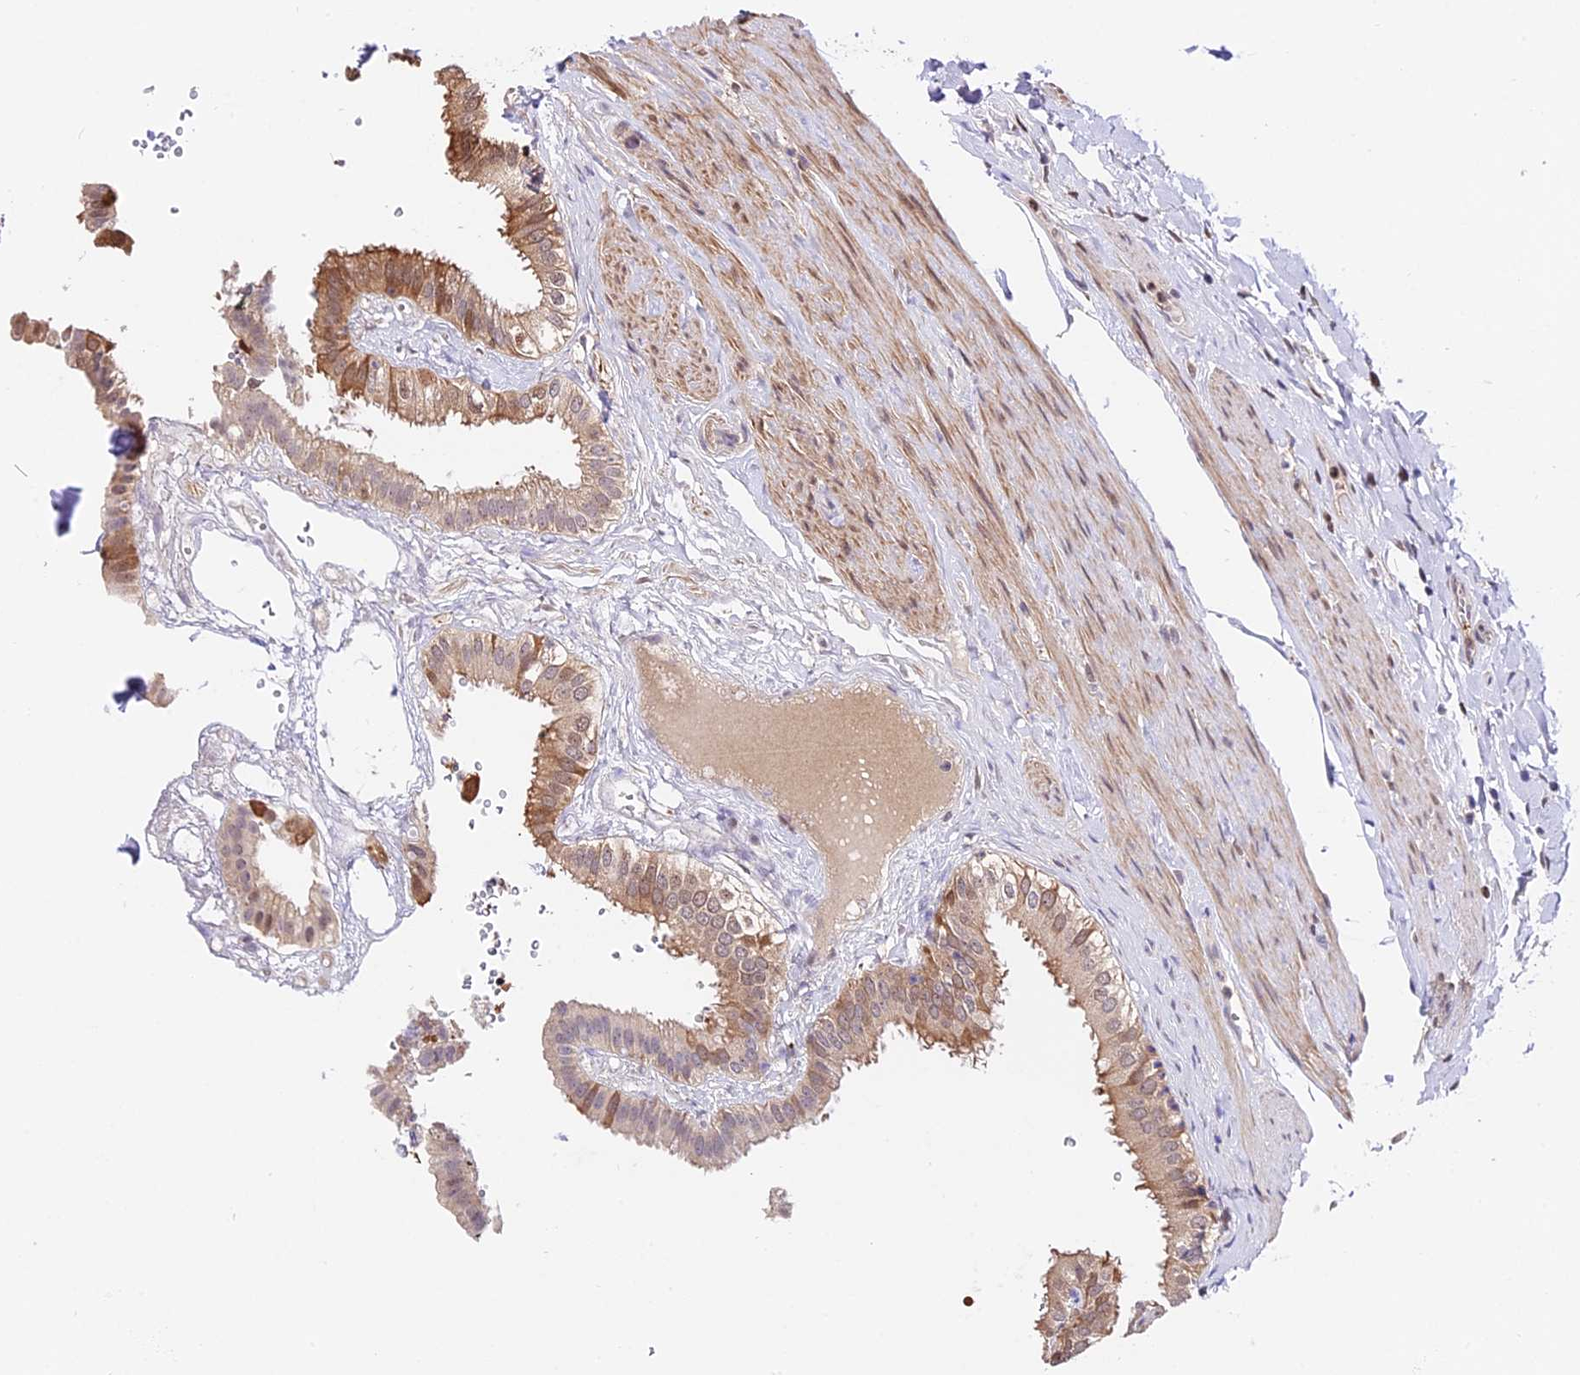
{"staining": {"intensity": "moderate", "quantity": ">75%", "location": "cytoplasmic/membranous,nuclear"}, "tissue": "gallbladder", "cell_type": "Glandular cells", "image_type": "normal", "snomed": [{"axis": "morphology", "description": "Normal tissue, NOS"}, {"axis": "topography", "description": "Gallbladder"}], "caption": "Gallbladder stained with immunohistochemistry (IHC) exhibits moderate cytoplasmic/membranous,nuclear expression in approximately >75% of glandular cells. (Brightfield microscopy of DAB IHC at high magnification).", "gene": "HERPUD1", "patient": {"sex": "female", "age": 61}}